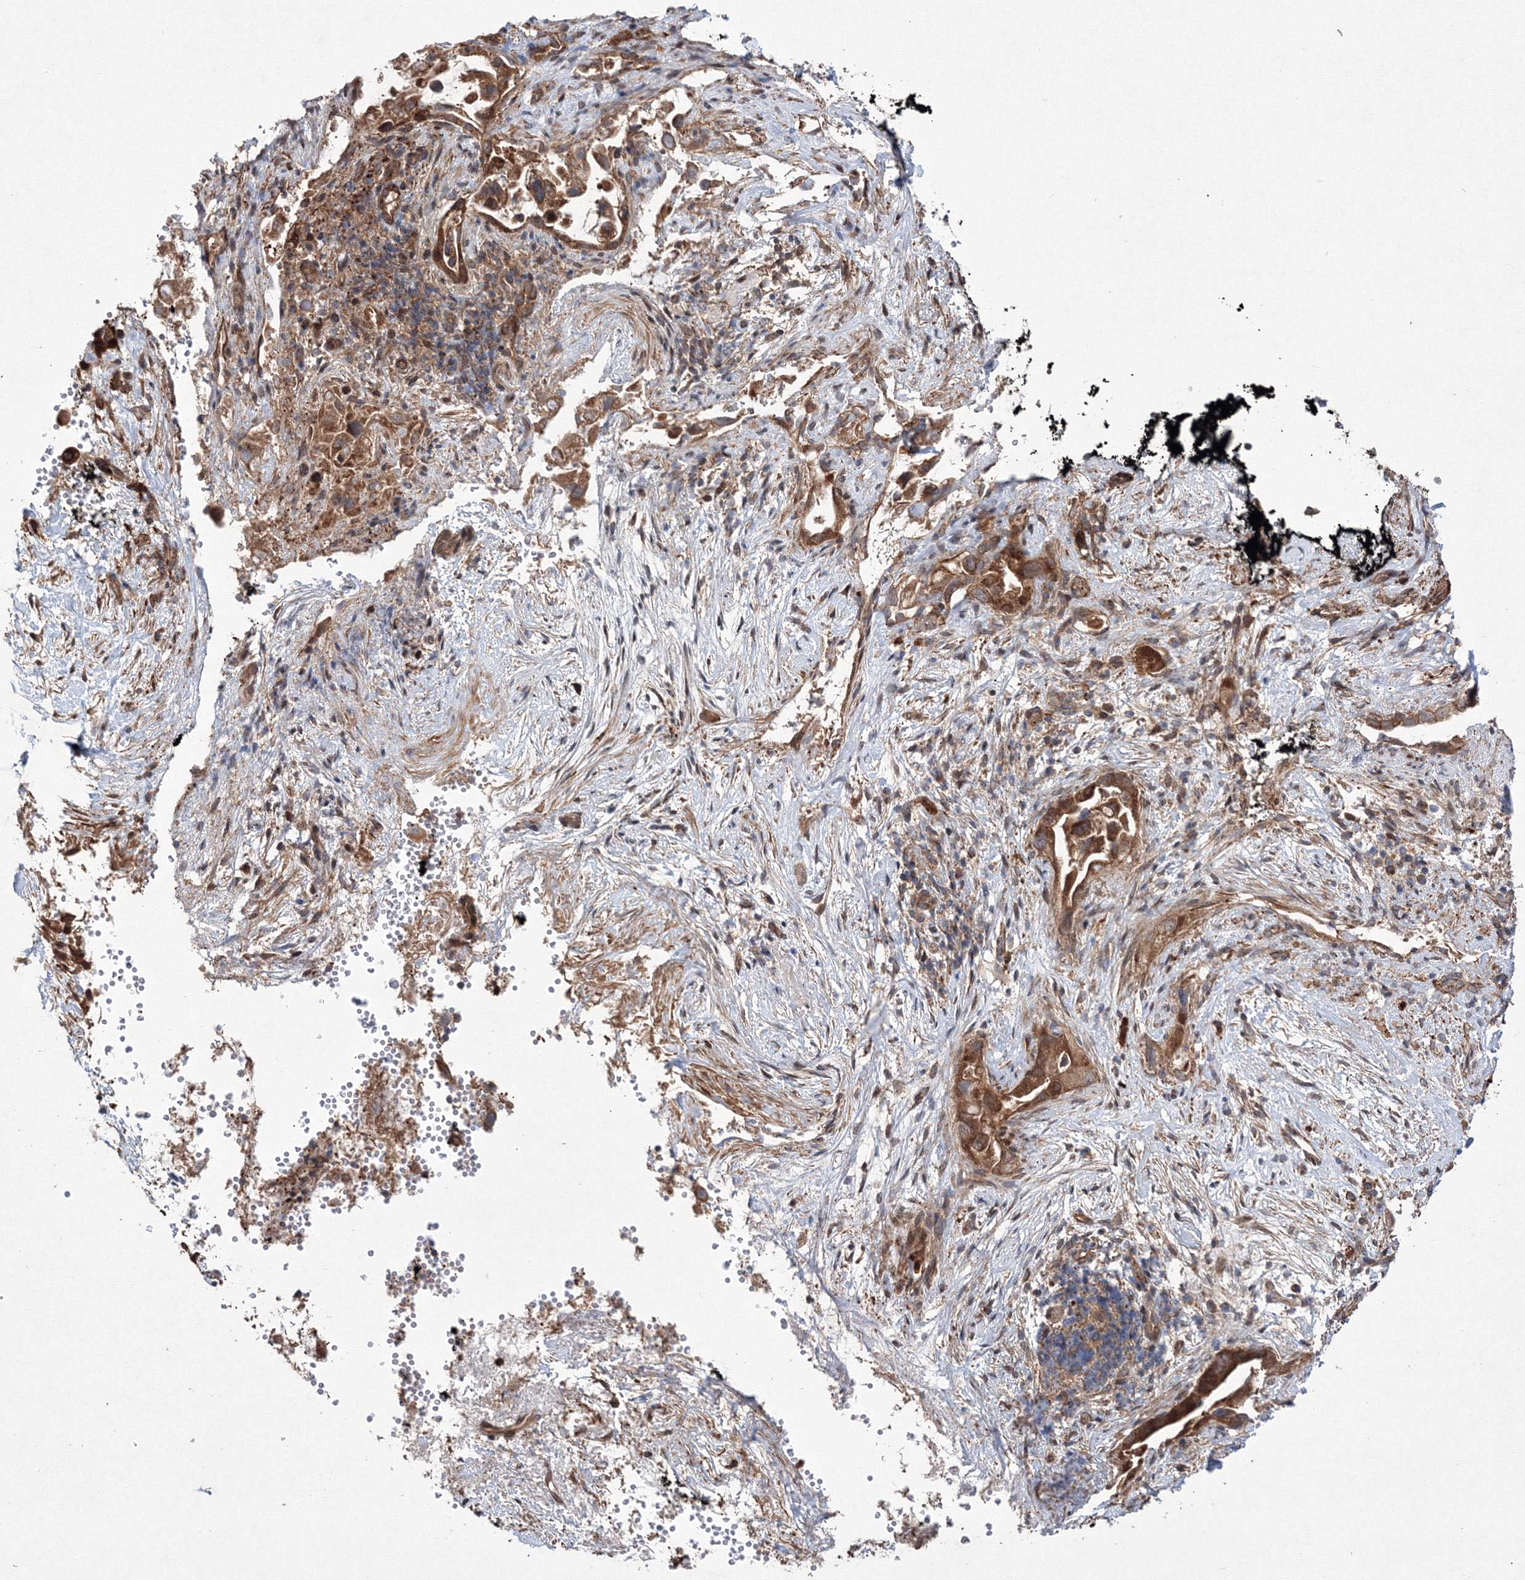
{"staining": {"intensity": "moderate", "quantity": ">75%", "location": "cytoplasmic/membranous"}, "tissue": "pancreatic cancer", "cell_type": "Tumor cells", "image_type": "cancer", "snomed": [{"axis": "morphology", "description": "Inflammation, NOS"}, {"axis": "morphology", "description": "Adenocarcinoma, NOS"}, {"axis": "topography", "description": "Pancreas"}], "caption": "A micrograph of human pancreatic cancer stained for a protein reveals moderate cytoplasmic/membranous brown staining in tumor cells. Using DAB (brown) and hematoxylin (blue) stains, captured at high magnification using brightfield microscopy.", "gene": "RANBP3L", "patient": {"sex": "female", "age": 56}}